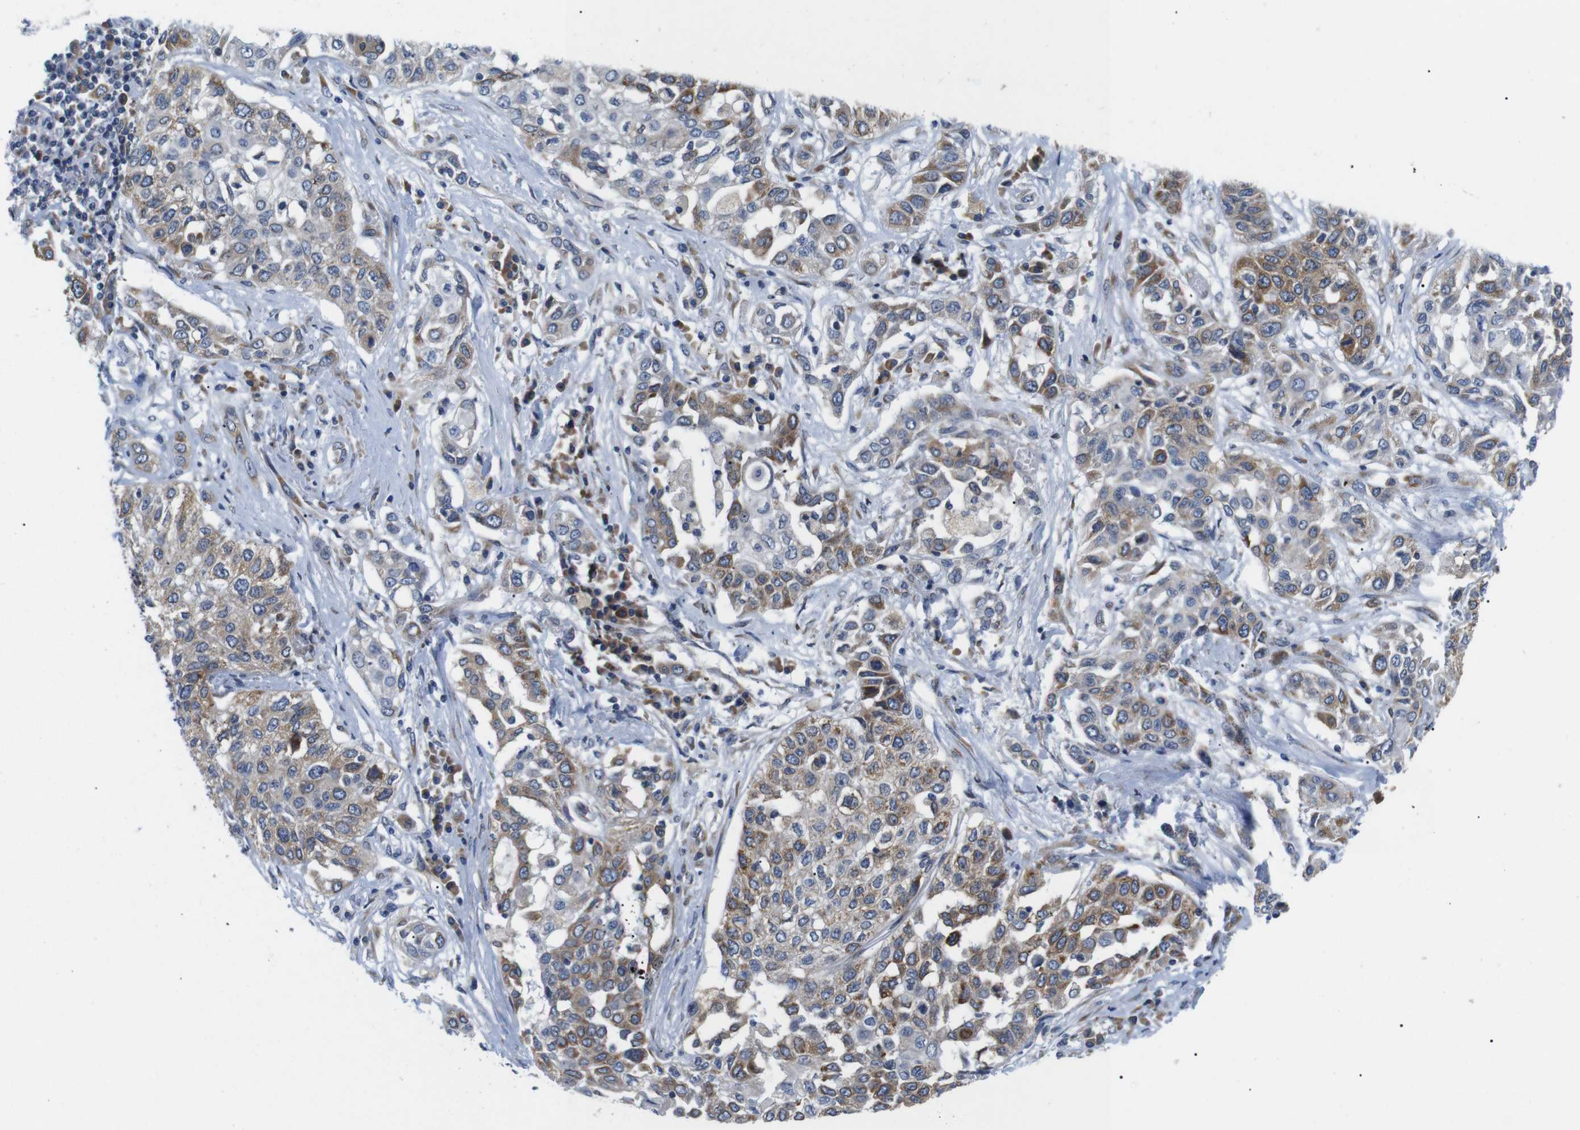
{"staining": {"intensity": "moderate", "quantity": "25%-75%", "location": "cytoplasmic/membranous"}, "tissue": "lung cancer", "cell_type": "Tumor cells", "image_type": "cancer", "snomed": [{"axis": "morphology", "description": "Squamous cell carcinoma, NOS"}, {"axis": "topography", "description": "Lung"}], "caption": "DAB (3,3'-diaminobenzidine) immunohistochemical staining of lung squamous cell carcinoma reveals moderate cytoplasmic/membranous protein staining in about 25%-75% of tumor cells. The protein of interest is stained brown, and the nuclei are stained in blue (DAB (3,3'-diaminobenzidine) IHC with brightfield microscopy, high magnification).", "gene": "HACD3", "patient": {"sex": "male", "age": 71}}